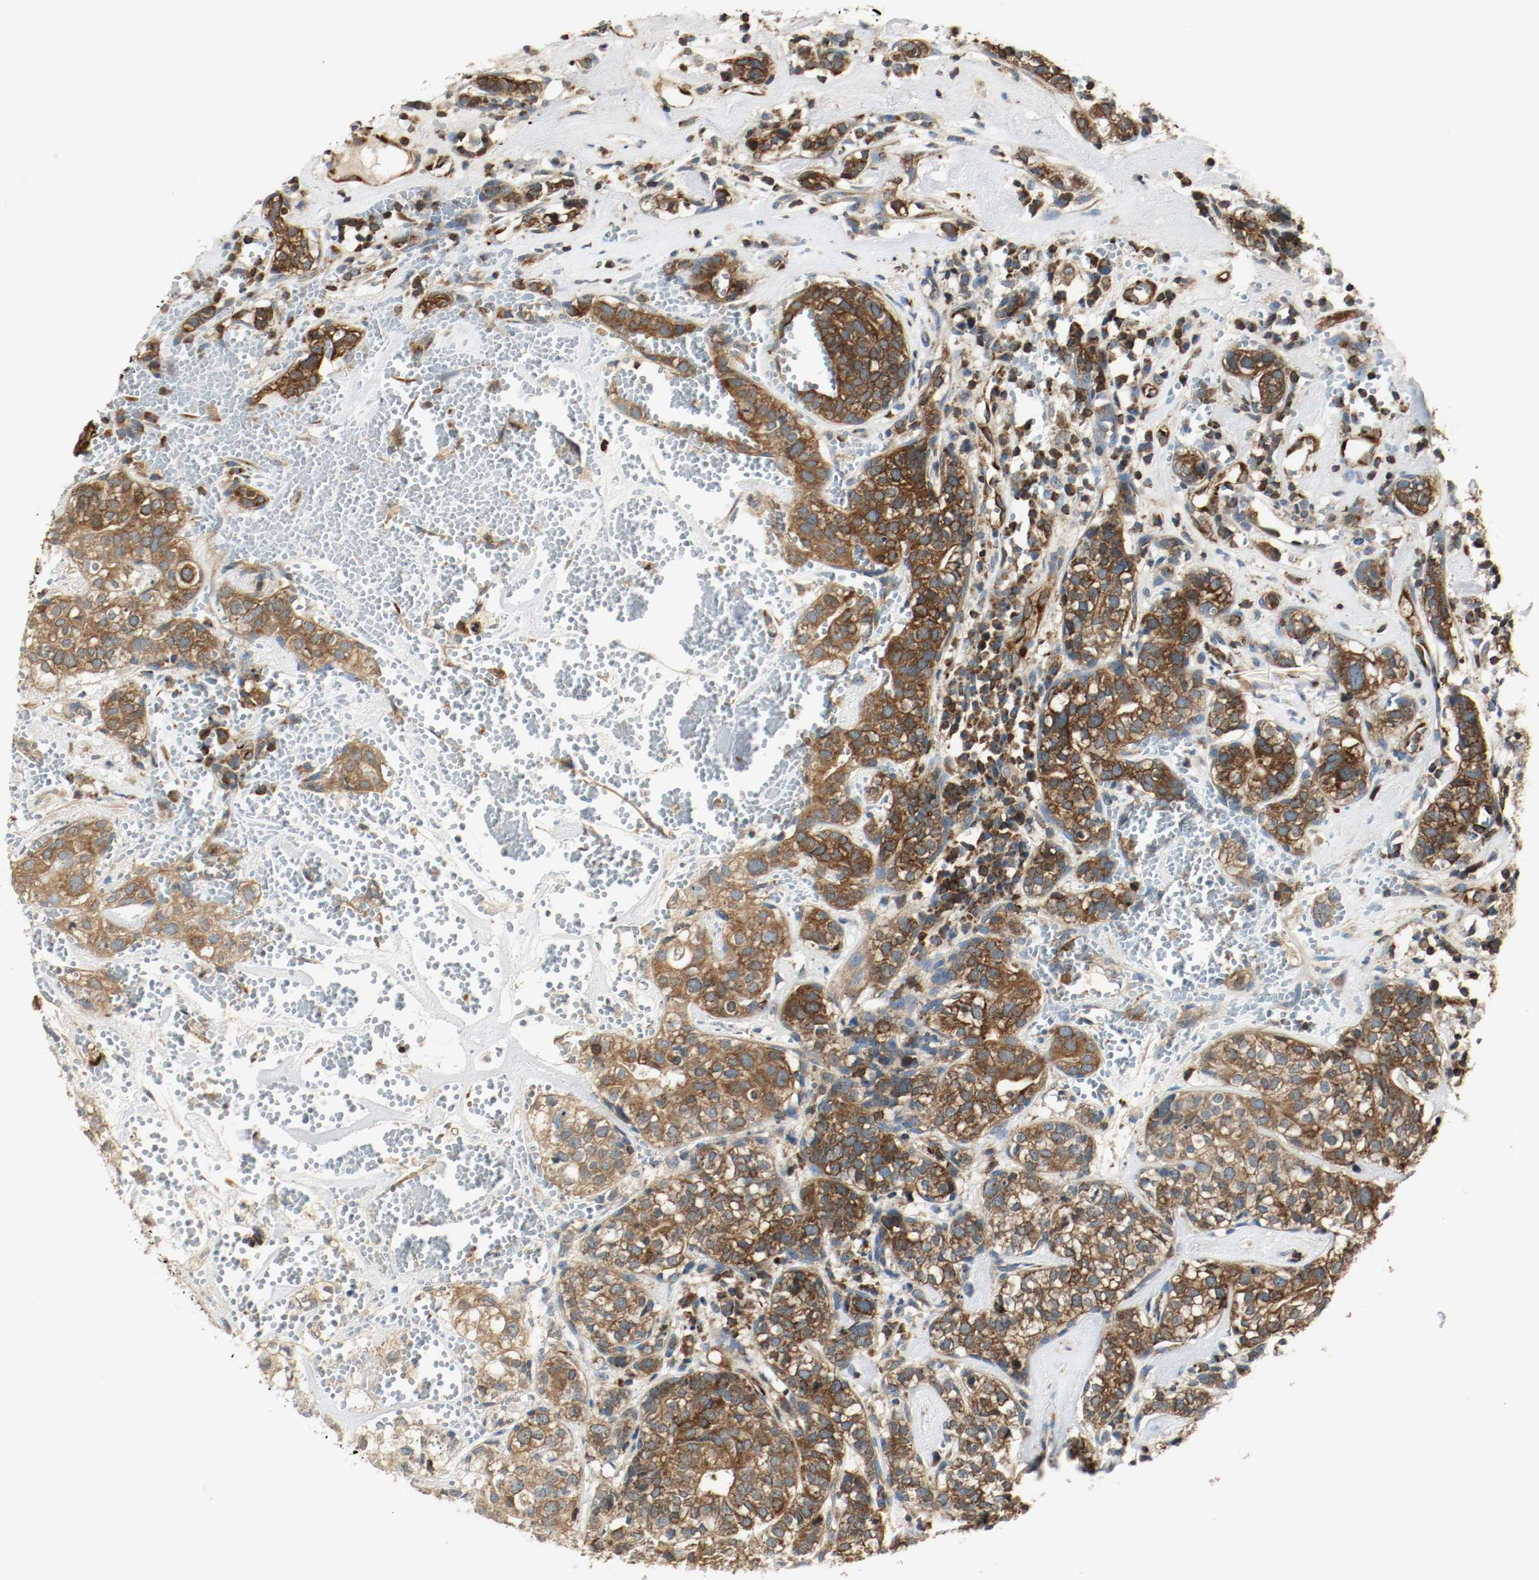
{"staining": {"intensity": "strong", "quantity": ">75%", "location": "cytoplasmic/membranous"}, "tissue": "head and neck cancer", "cell_type": "Tumor cells", "image_type": "cancer", "snomed": [{"axis": "morphology", "description": "Adenocarcinoma, NOS"}, {"axis": "topography", "description": "Salivary gland"}, {"axis": "topography", "description": "Head-Neck"}], "caption": "Protein positivity by immunohistochemistry (IHC) displays strong cytoplasmic/membranous positivity in about >75% of tumor cells in head and neck adenocarcinoma.", "gene": "PLCG1", "patient": {"sex": "female", "age": 65}}